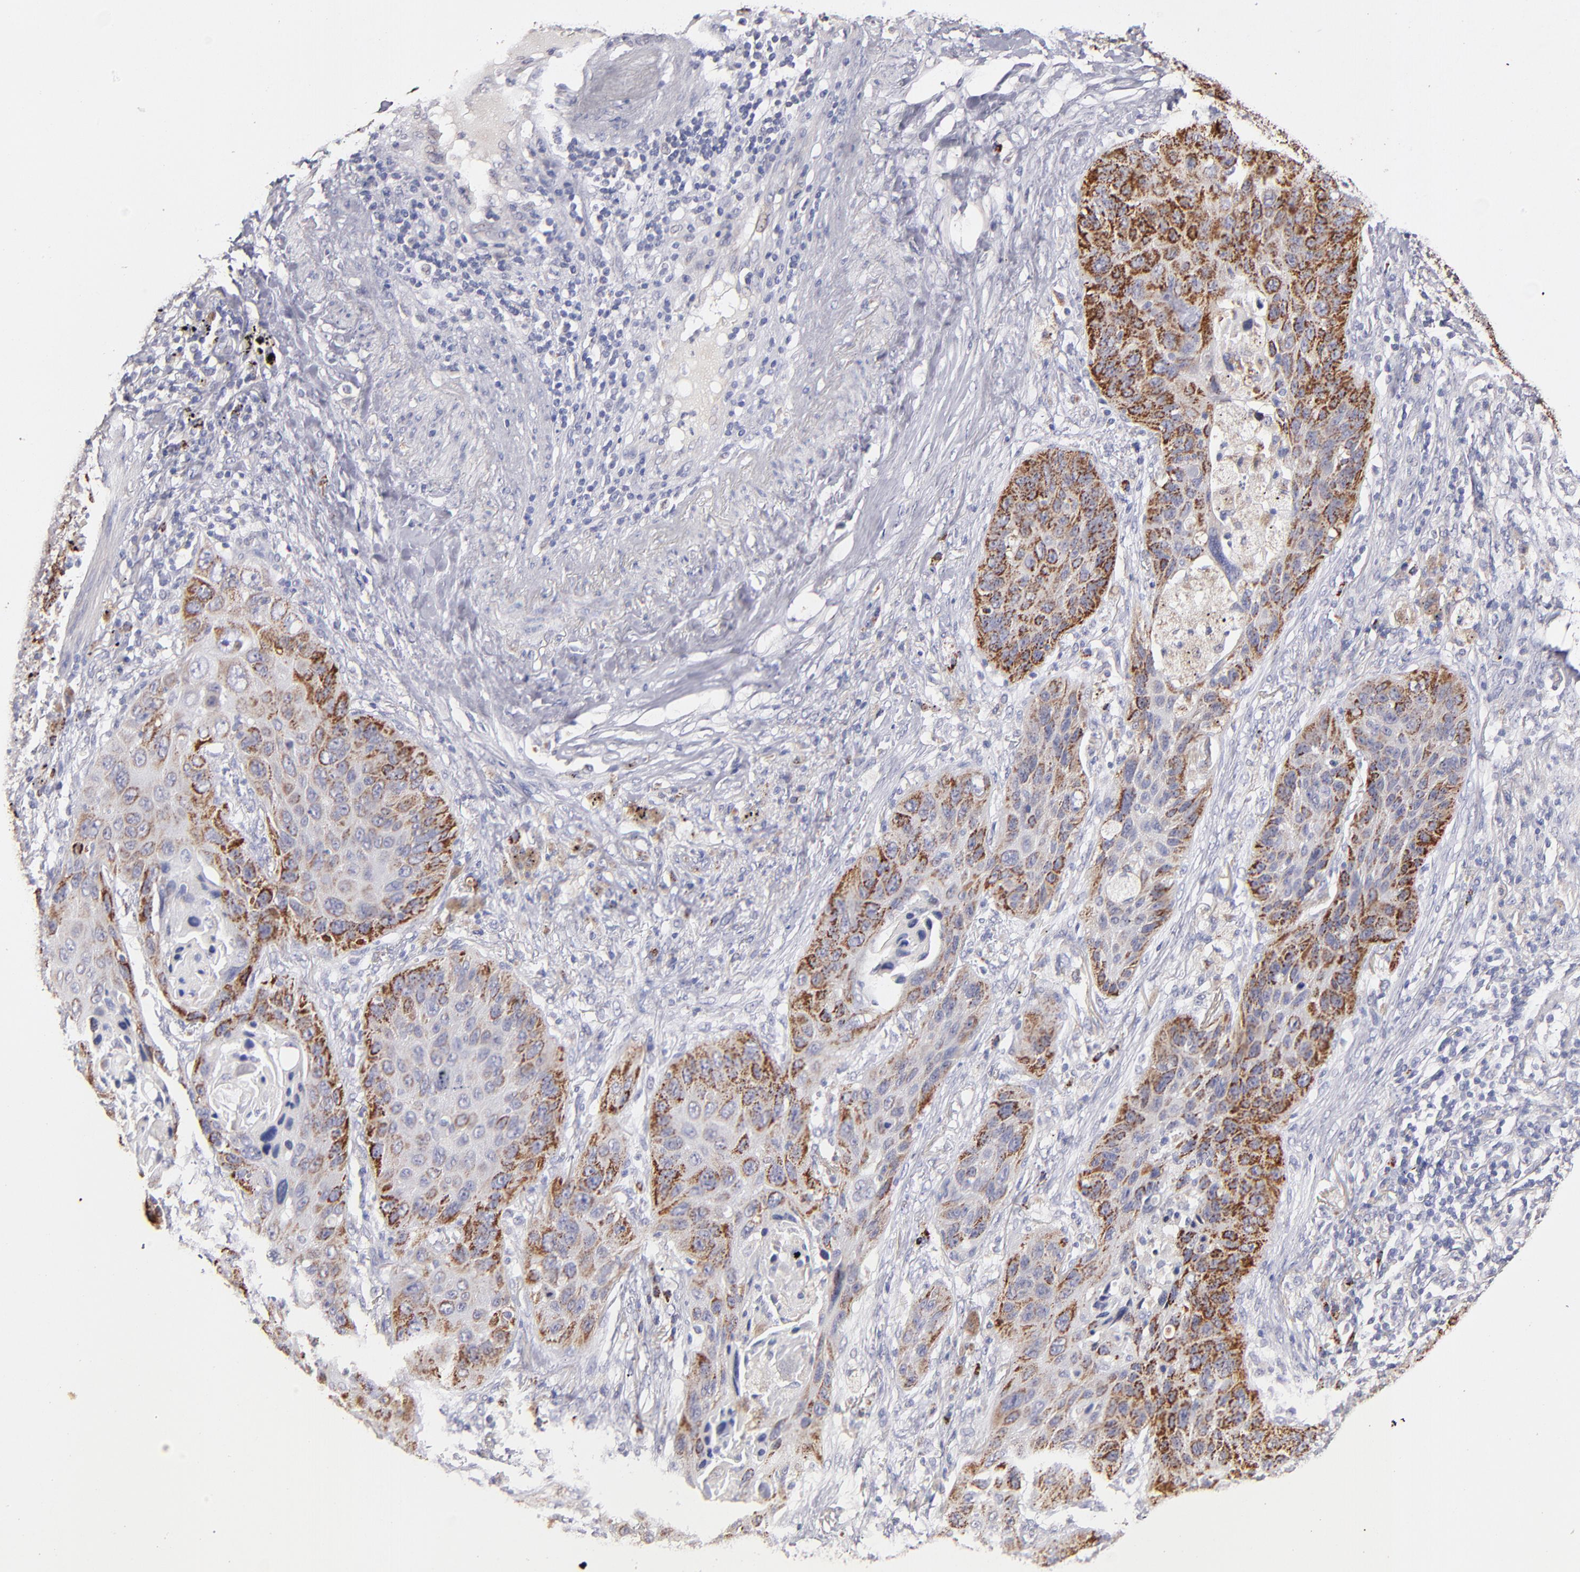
{"staining": {"intensity": "strong", "quantity": ">75%", "location": "cytoplasmic/membranous"}, "tissue": "lung cancer", "cell_type": "Tumor cells", "image_type": "cancer", "snomed": [{"axis": "morphology", "description": "Squamous cell carcinoma, NOS"}, {"axis": "topography", "description": "Lung"}], "caption": "Lung cancer (squamous cell carcinoma) stained with a brown dye reveals strong cytoplasmic/membranous positive staining in approximately >75% of tumor cells.", "gene": "GLDC", "patient": {"sex": "female", "age": 67}}